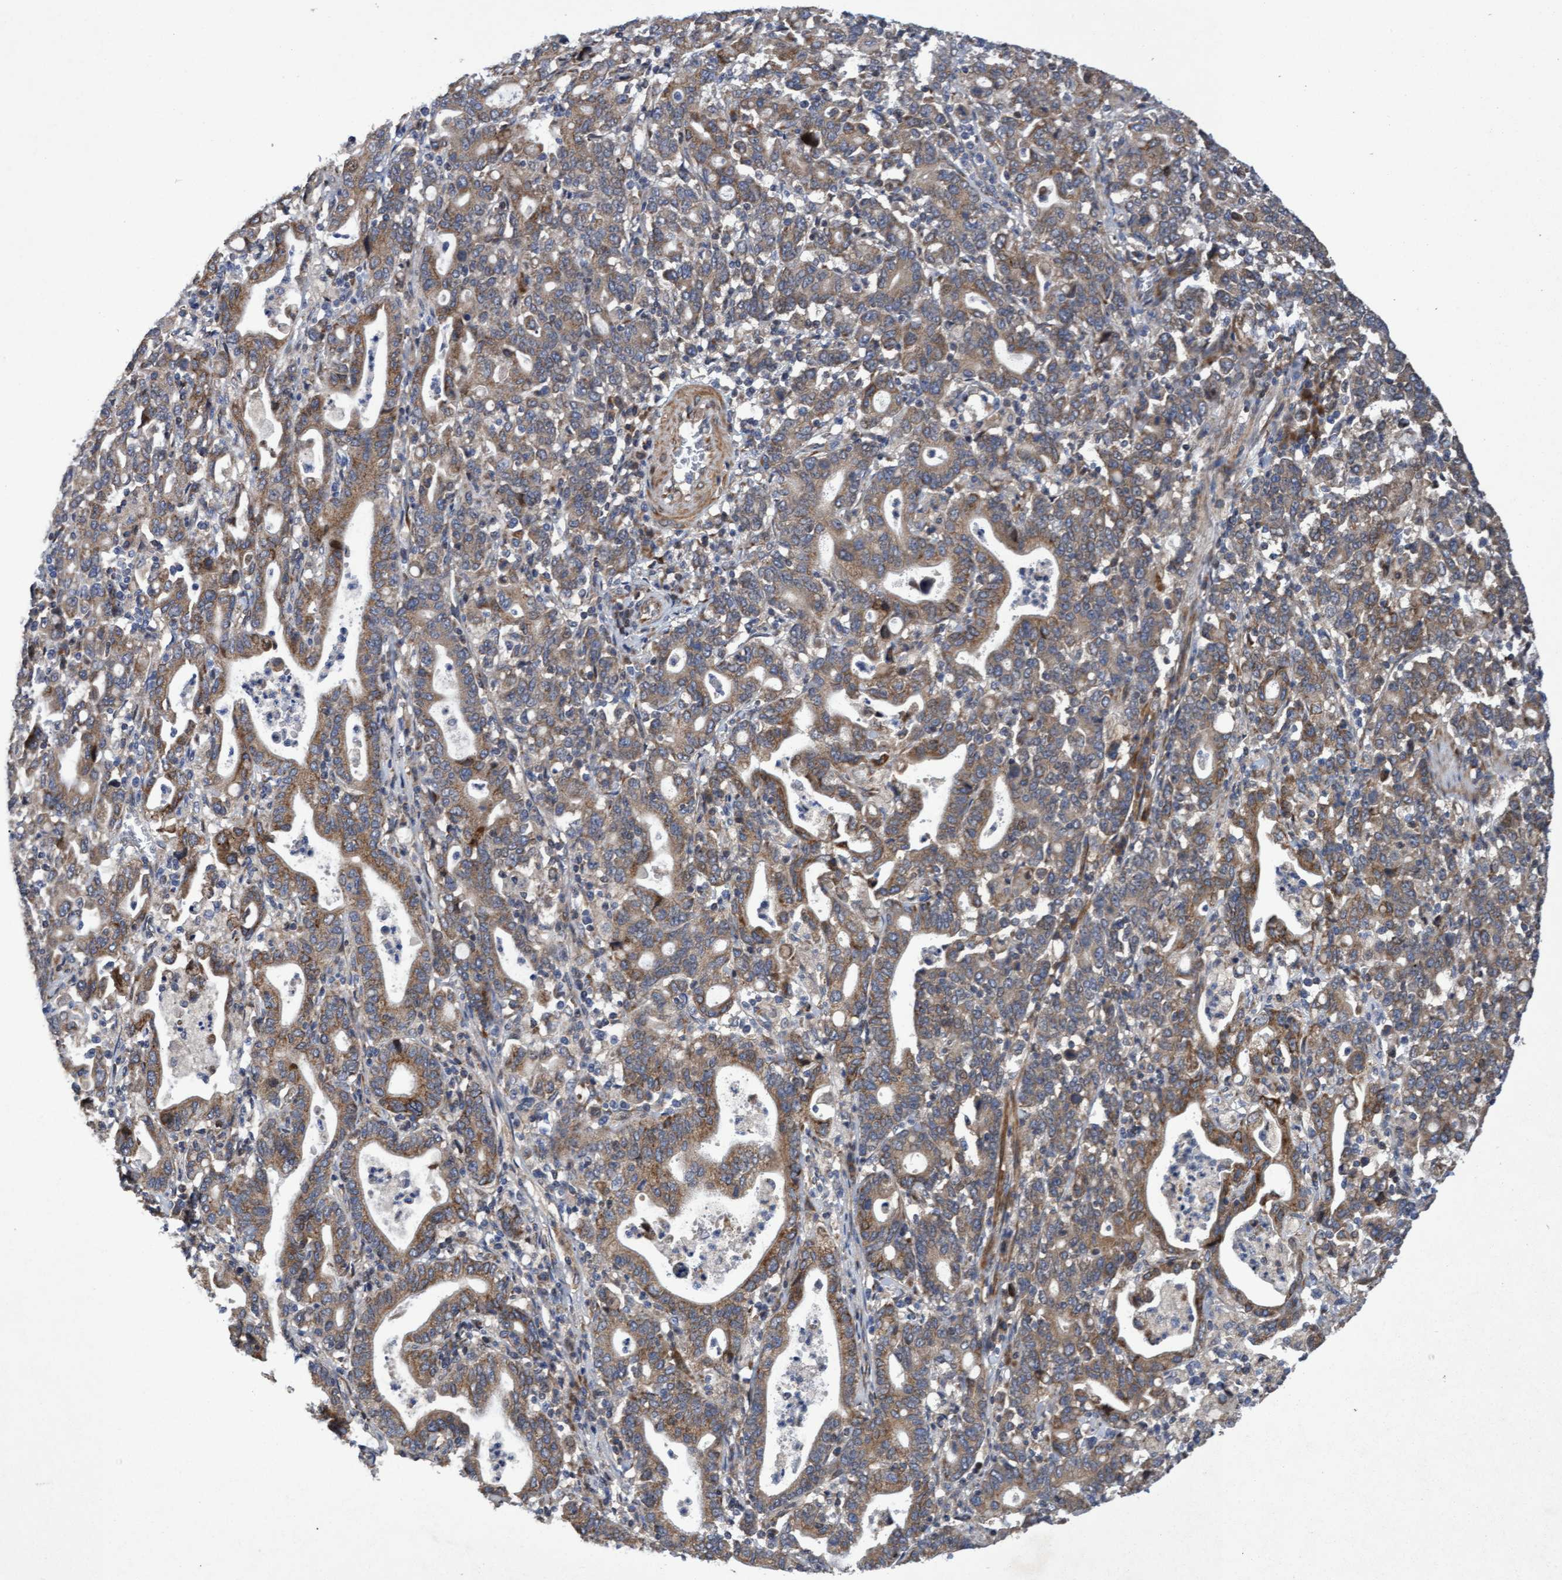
{"staining": {"intensity": "moderate", "quantity": ">75%", "location": "cytoplasmic/membranous"}, "tissue": "stomach cancer", "cell_type": "Tumor cells", "image_type": "cancer", "snomed": [{"axis": "morphology", "description": "Adenocarcinoma, NOS"}, {"axis": "topography", "description": "Stomach, upper"}], "caption": "Human adenocarcinoma (stomach) stained with a protein marker exhibits moderate staining in tumor cells.", "gene": "ELP5", "patient": {"sex": "male", "age": 69}}